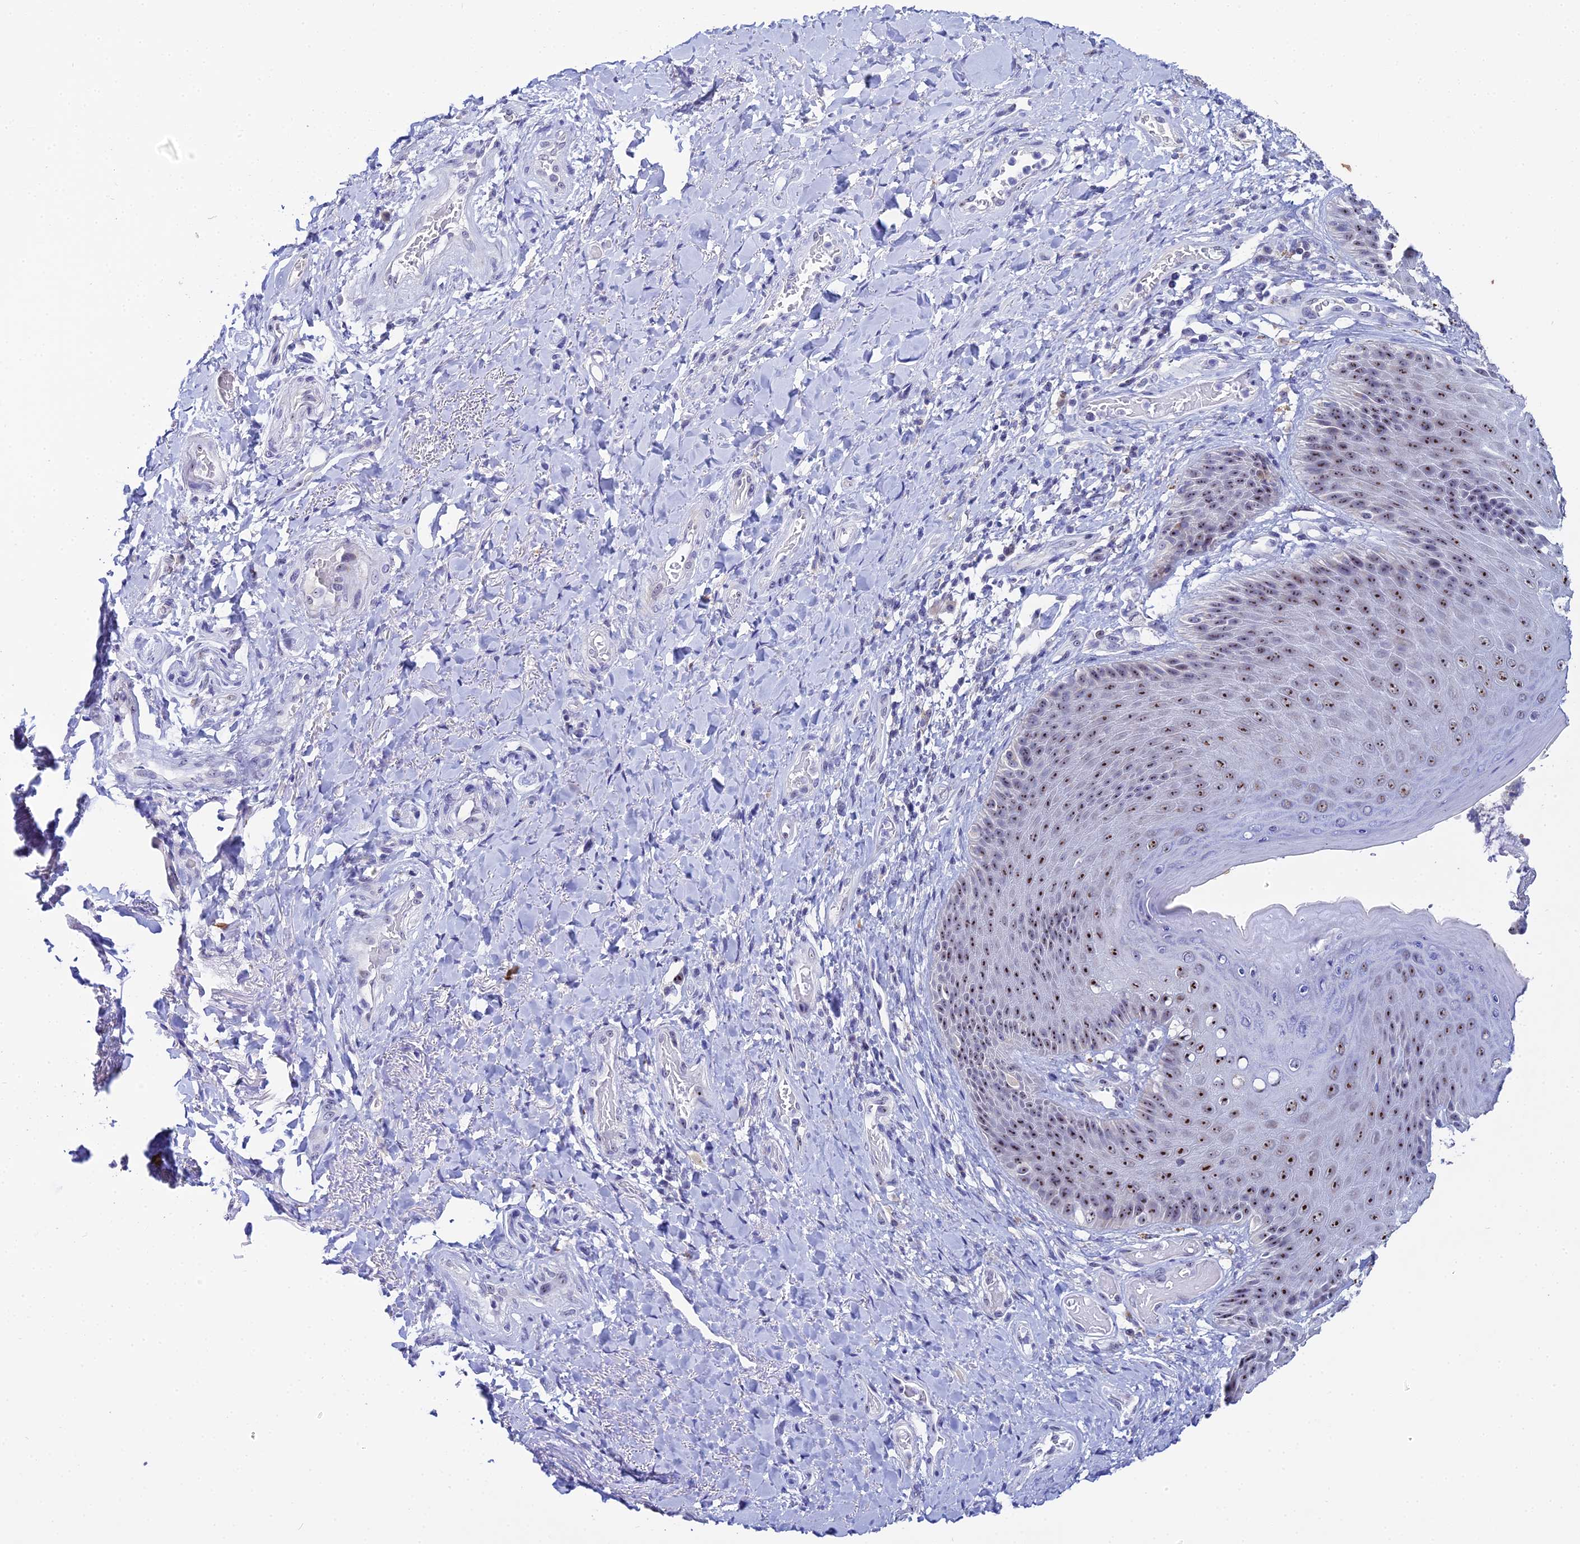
{"staining": {"intensity": "moderate", "quantity": ">75%", "location": "nuclear"}, "tissue": "skin", "cell_type": "Epidermal cells", "image_type": "normal", "snomed": [{"axis": "morphology", "description": "Normal tissue, NOS"}, {"axis": "topography", "description": "Anal"}], "caption": "Unremarkable skin demonstrates moderate nuclear staining in approximately >75% of epidermal cells, visualized by immunohistochemistry.", "gene": "PLPP4", "patient": {"sex": "female", "age": 89}}